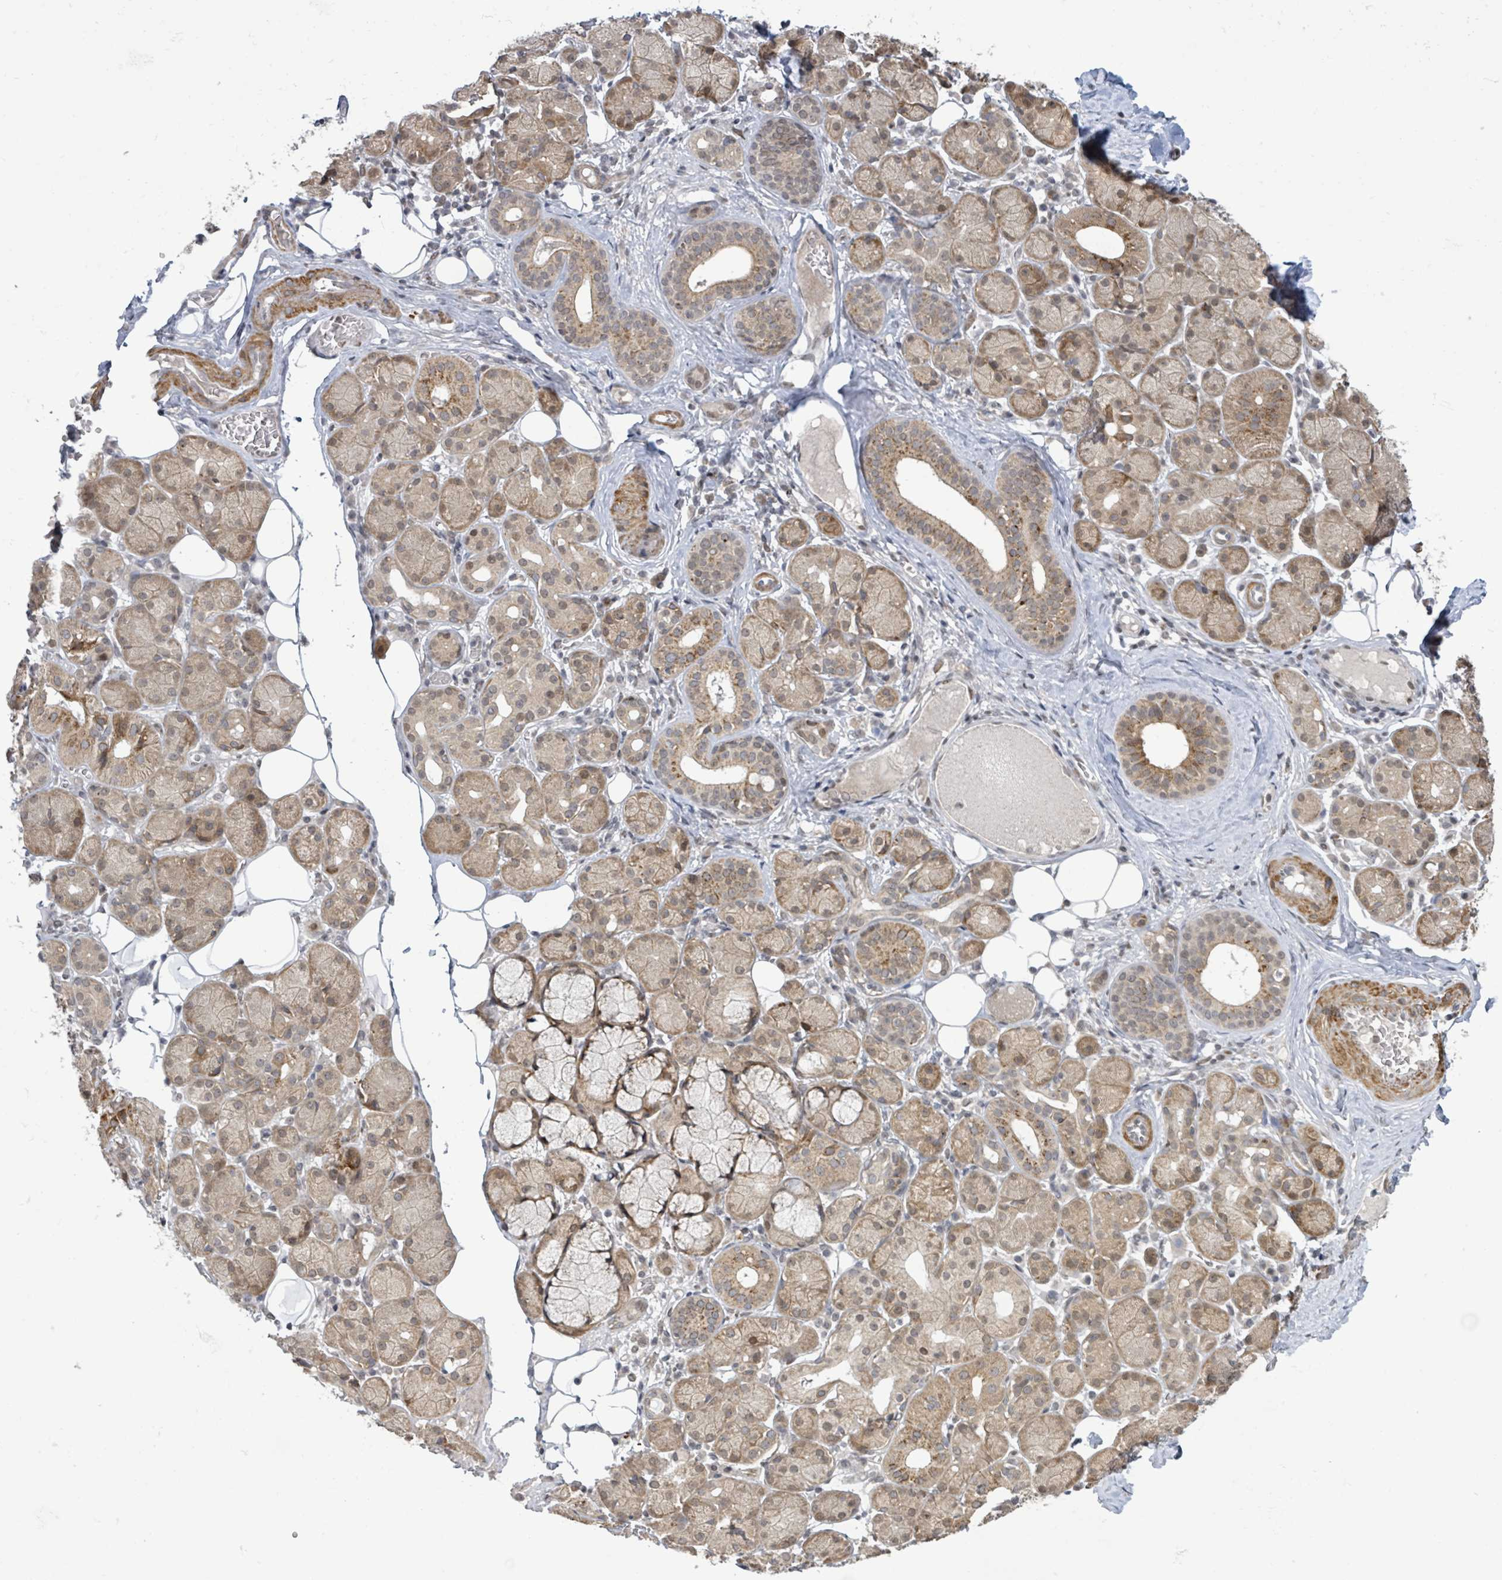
{"staining": {"intensity": "moderate", "quantity": ">75%", "location": "cytoplasmic/membranous,nuclear"}, "tissue": "salivary gland", "cell_type": "Glandular cells", "image_type": "normal", "snomed": [{"axis": "morphology", "description": "Squamous cell carcinoma, NOS"}, {"axis": "topography", "description": "Skin"}, {"axis": "topography", "description": "Head-Neck"}], "caption": "Salivary gland stained with DAB immunohistochemistry demonstrates medium levels of moderate cytoplasmic/membranous,nuclear expression in about >75% of glandular cells.", "gene": "SBF2", "patient": {"sex": "male", "age": 80}}